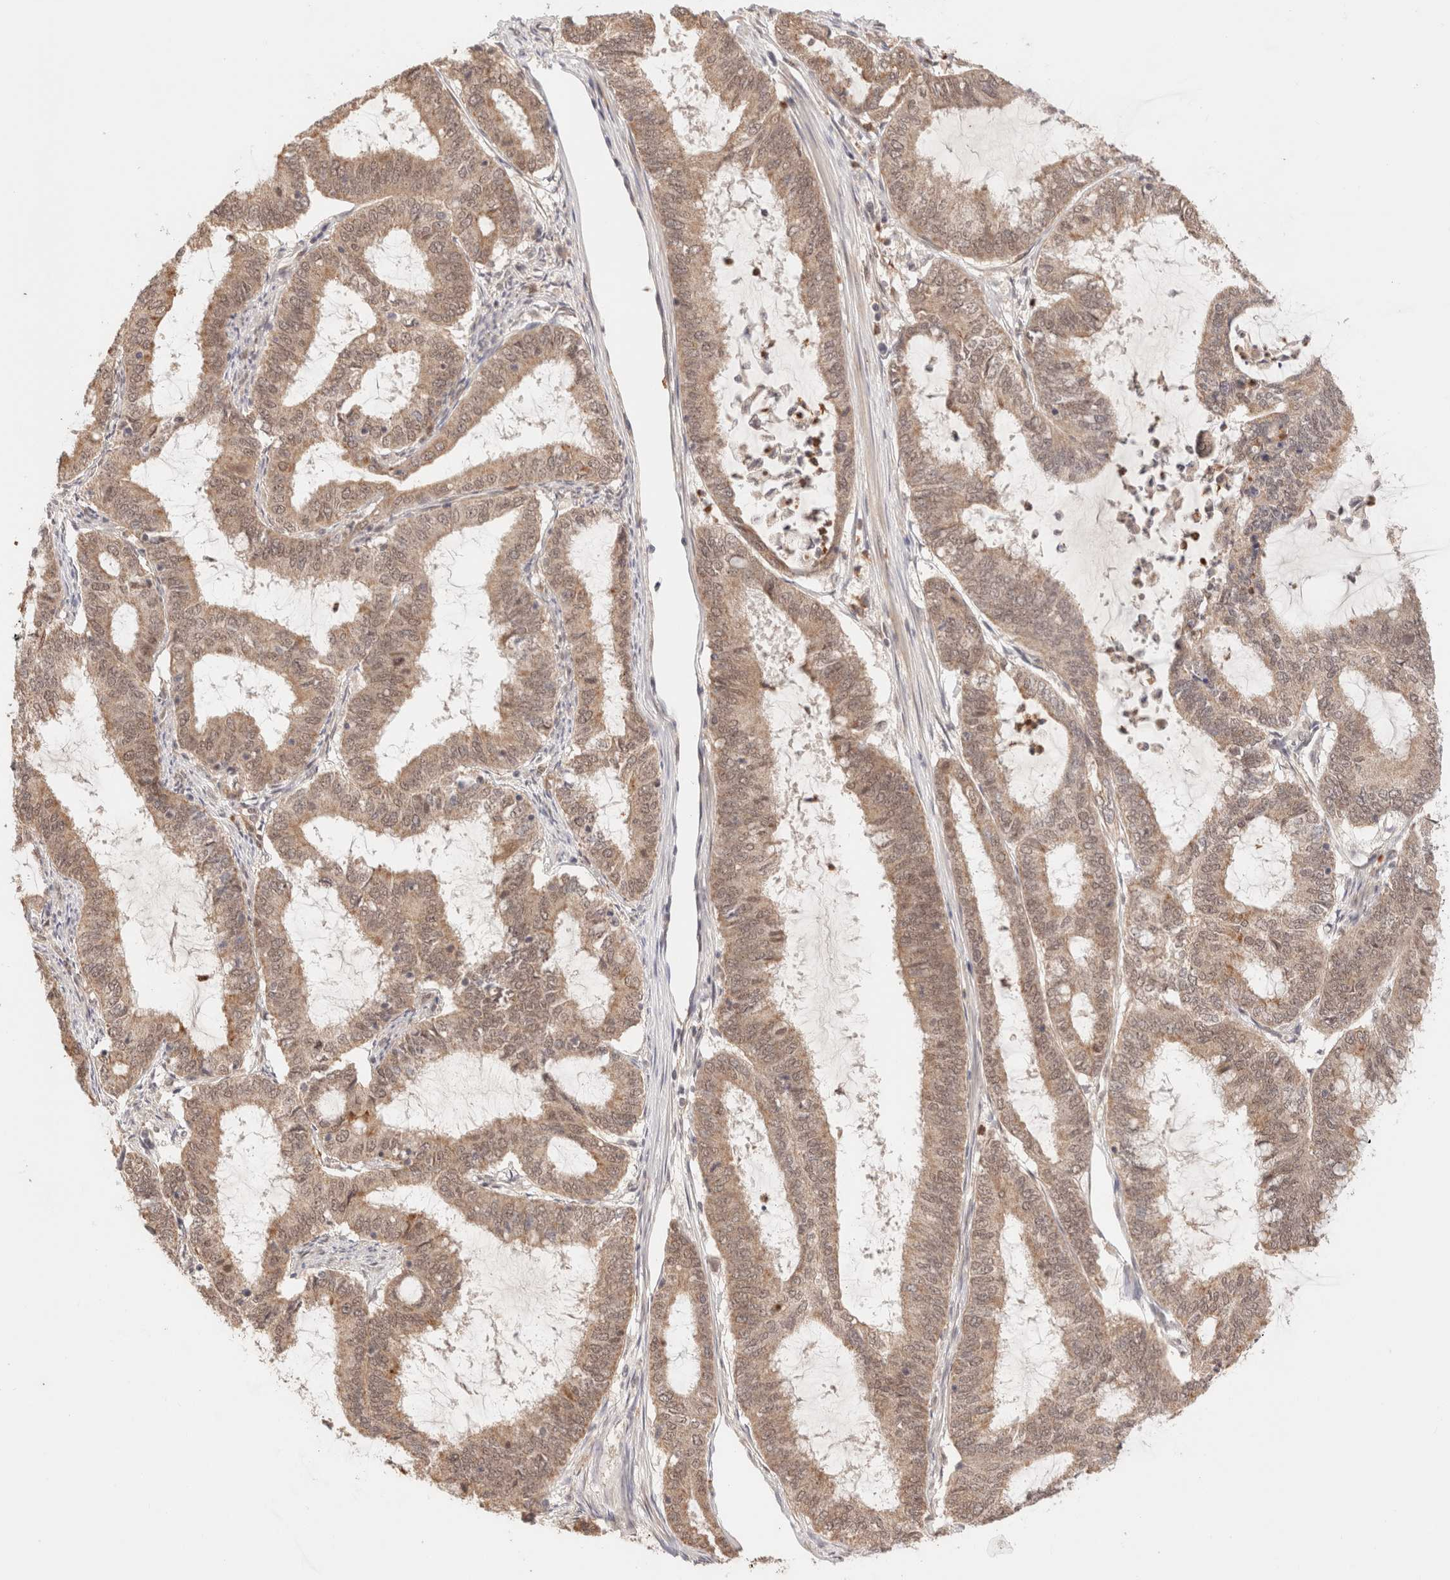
{"staining": {"intensity": "moderate", "quantity": ">75%", "location": "cytoplasmic/membranous,nuclear"}, "tissue": "endometrial cancer", "cell_type": "Tumor cells", "image_type": "cancer", "snomed": [{"axis": "morphology", "description": "Adenocarcinoma, NOS"}, {"axis": "topography", "description": "Endometrium"}], "caption": "Human endometrial cancer (adenocarcinoma) stained with a brown dye reveals moderate cytoplasmic/membranous and nuclear positive positivity in approximately >75% of tumor cells.", "gene": "BRPF3", "patient": {"sex": "female", "age": 51}}